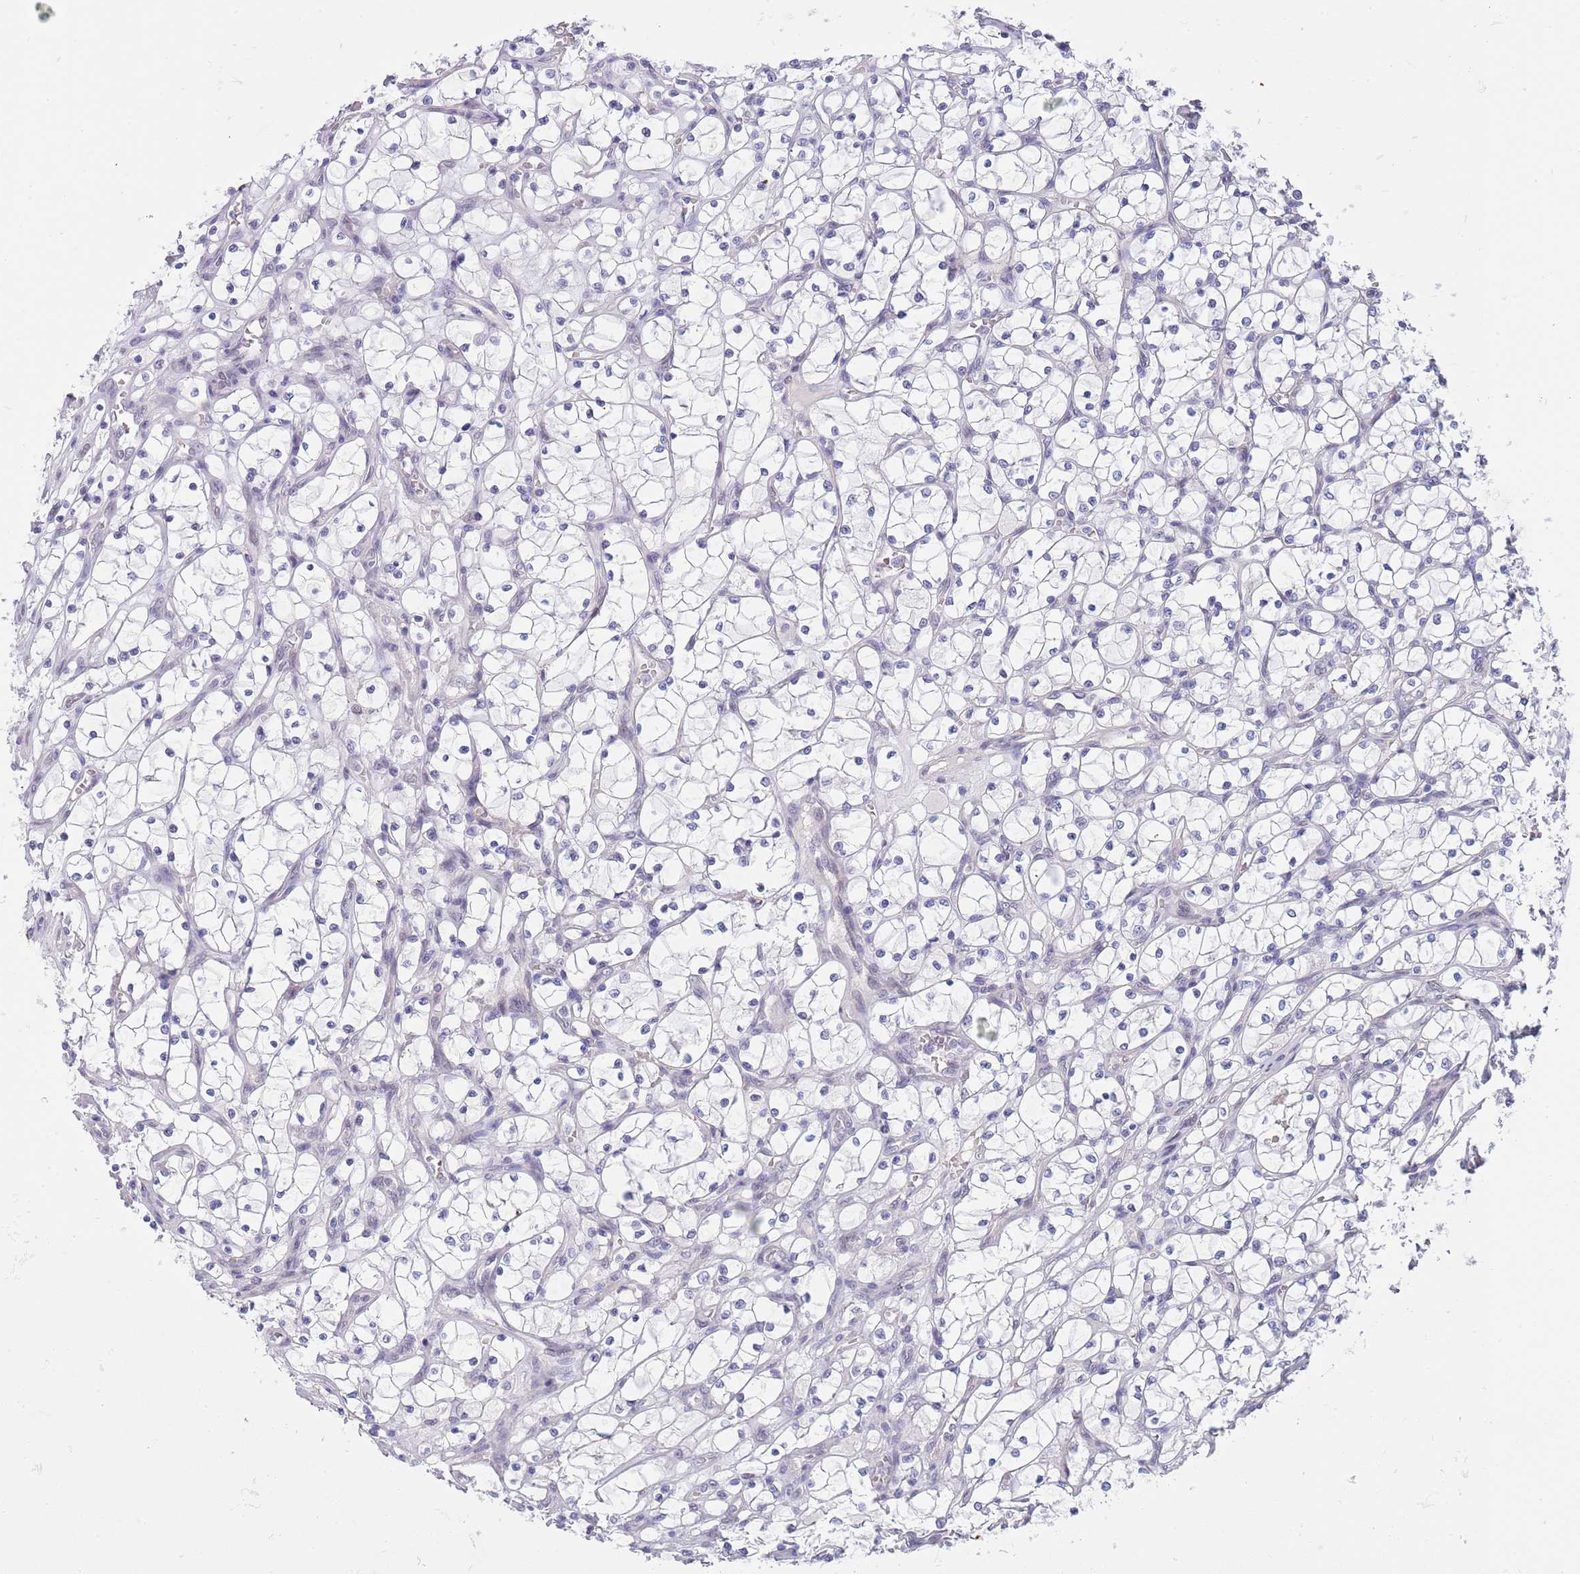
{"staining": {"intensity": "negative", "quantity": "none", "location": "none"}, "tissue": "renal cancer", "cell_type": "Tumor cells", "image_type": "cancer", "snomed": [{"axis": "morphology", "description": "Adenocarcinoma, NOS"}, {"axis": "topography", "description": "Kidney"}], "caption": "Immunohistochemistry histopathology image of human renal cancer (adenocarcinoma) stained for a protein (brown), which shows no expression in tumor cells.", "gene": "NLRP6", "patient": {"sex": "female", "age": 69}}